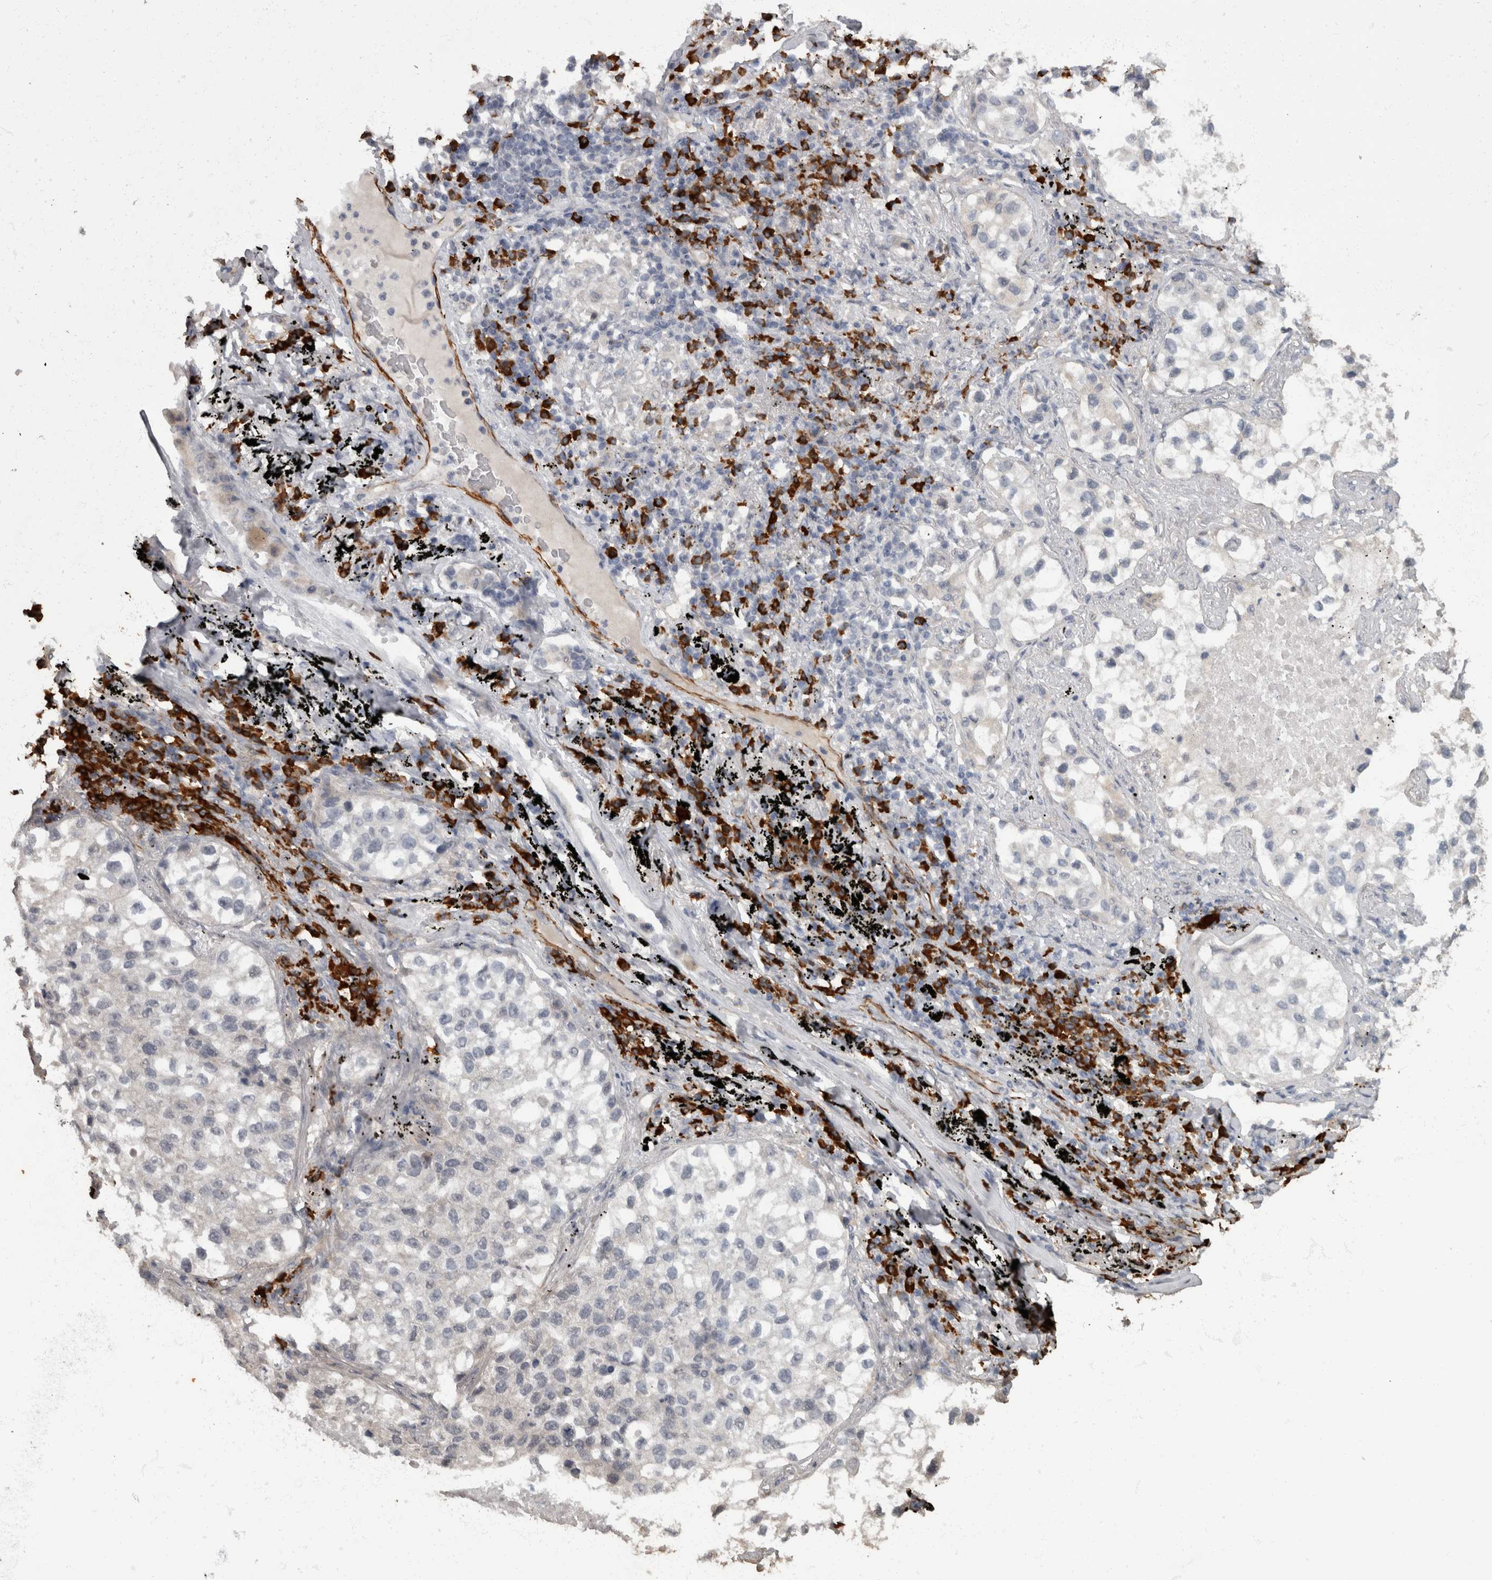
{"staining": {"intensity": "negative", "quantity": "none", "location": "none"}, "tissue": "lung cancer", "cell_type": "Tumor cells", "image_type": "cancer", "snomed": [{"axis": "morphology", "description": "Adenocarcinoma, NOS"}, {"axis": "topography", "description": "Lung"}], "caption": "The IHC histopathology image has no significant expression in tumor cells of lung adenocarcinoma tissue.", "gene": "MASTL", "patient": {"sex": "male", "age": 63}}